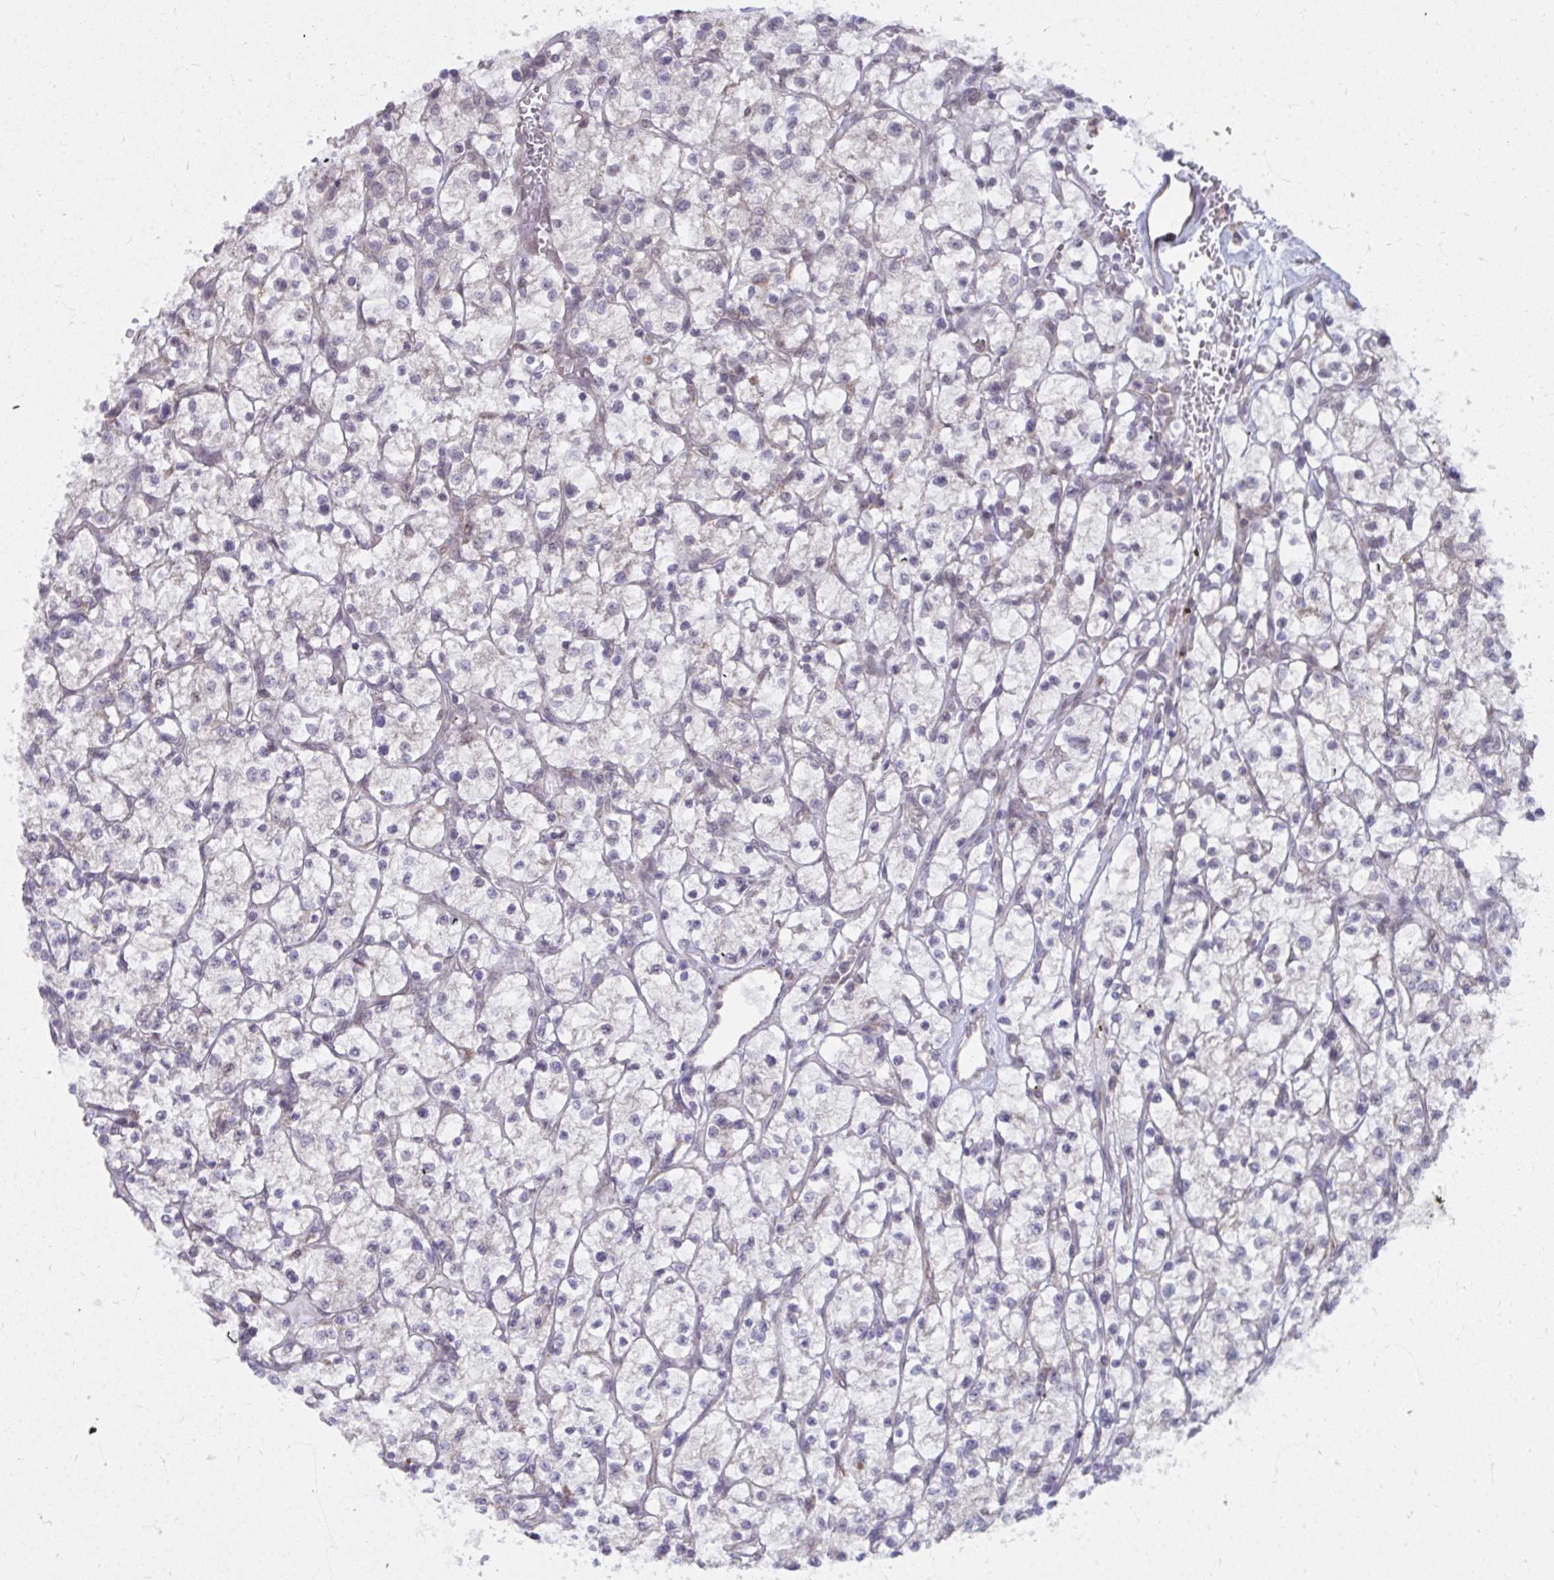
{"staining": {"intensity": "negative", "quantity": "none", "location": "none"}, "tissue": "renal cancer", "cell_type": "Tumor cells", "image_type": "cancer", "snomed": [{"axis": "morphology", "description": "Adenocarcinoma, NOS"}, {"axis": "topography", "description": "Kidney"}], "caption": "Immunohistochemistry micrograph of neoplastic tissue: human adenocarcinoma (renal) stained with DAB (3,3'-diaminobenzidine) reveals no significant protein expression in tumor cells.", "gene": "NMNAT1", "patient": {"sex": "female", "age": 64}}